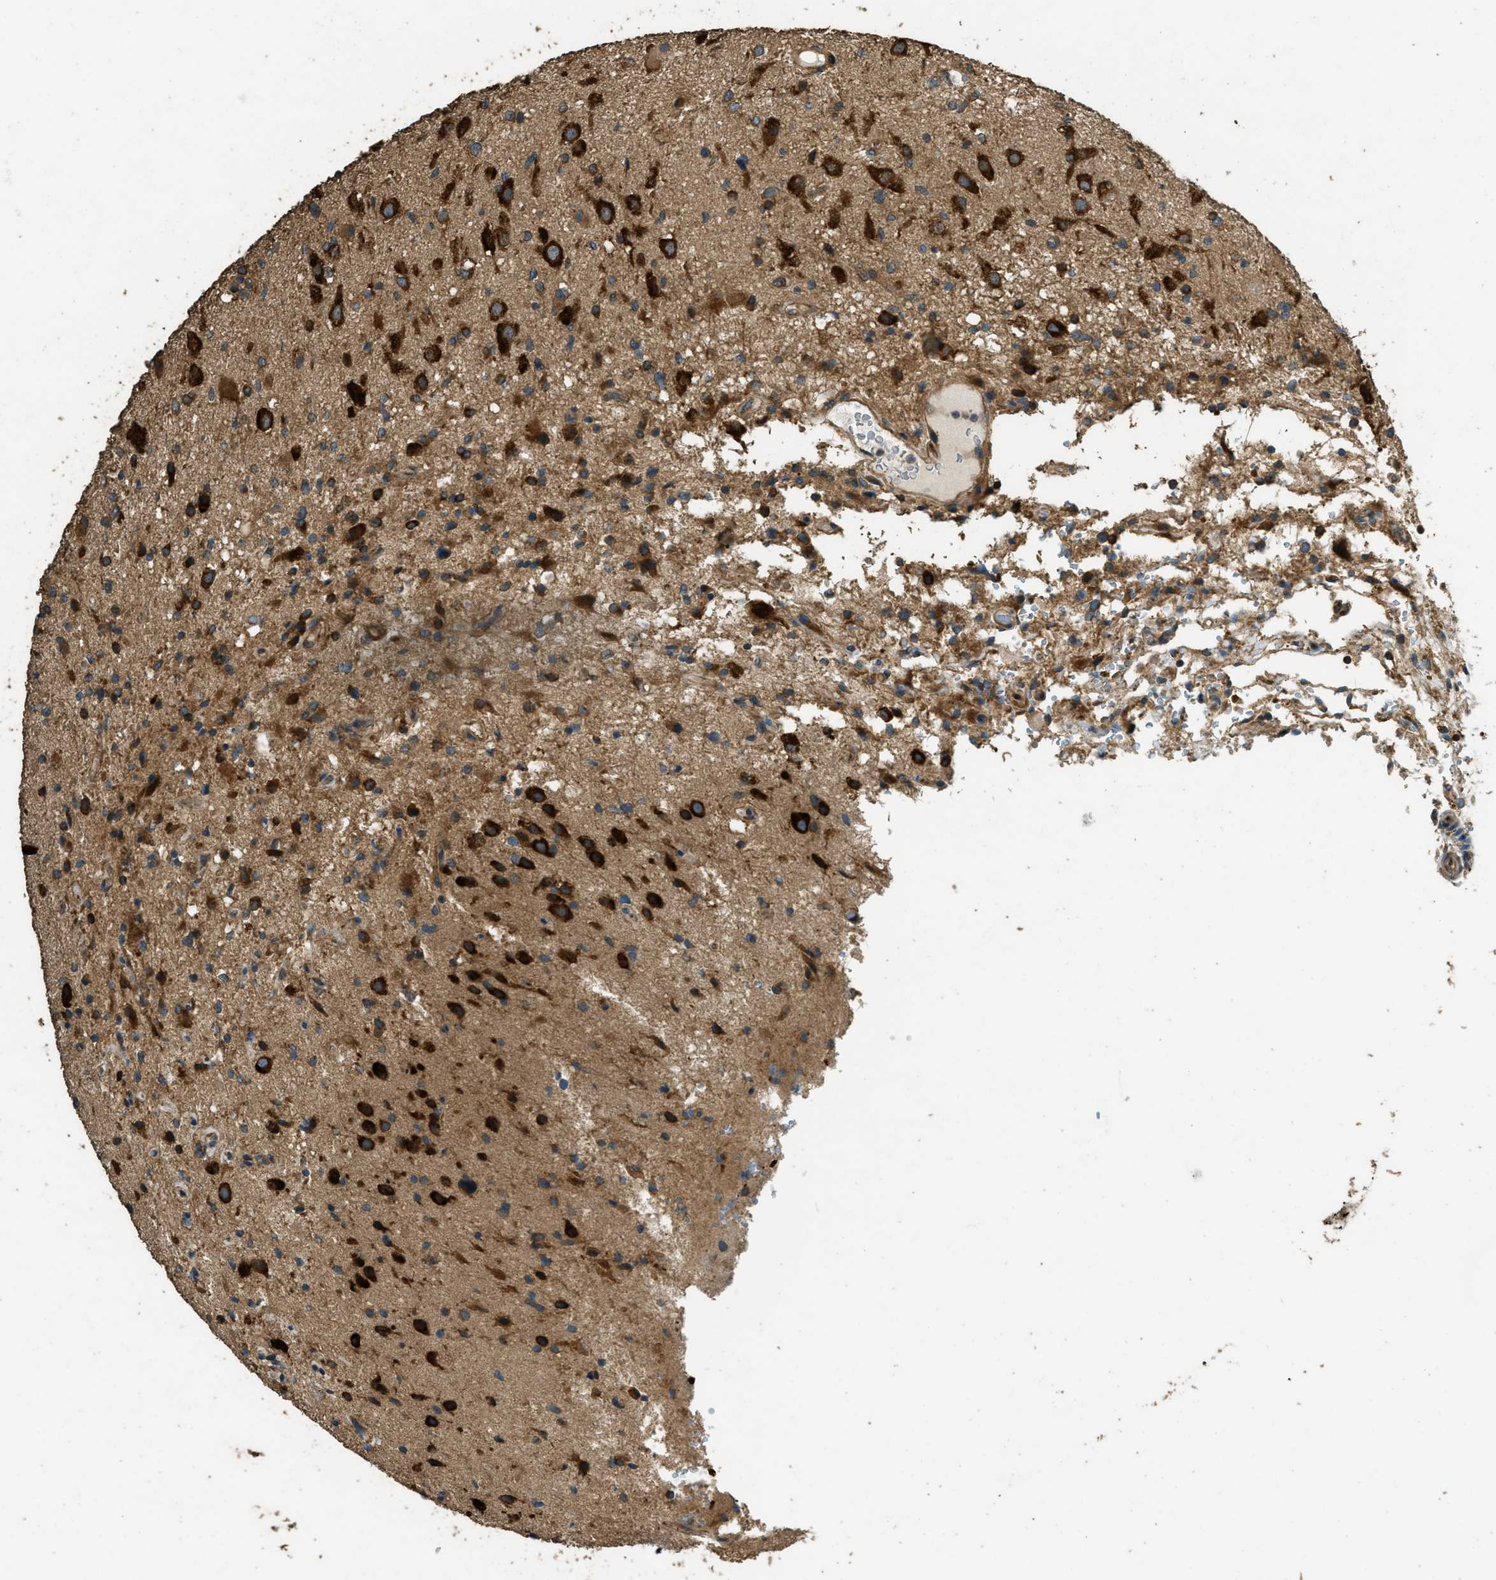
{"staining": {"intensity": "strong", "quantity": ">75%", "location": "cytoplasmic/membranous"}, "tissue": "glioma", "cell_type": "Tumor cells", "image_type": "cancer", "snomed": [{"axis": "morphology", "description": "Glioma, malignant, High grade"}, {"axis": "topography", "description": "Brain"}], "caption": "Glioma was stained to show a protein in brown. There is high levels of strong cytoplasmic/membranous staining in approximately >75% of tumor cells. (DAB (3,3'-diaminobenzidine) = brown stain, brightfield microscopy at high magnification).", "gene": "MARS1", "patient": {"sex": "male", "age": 33}}